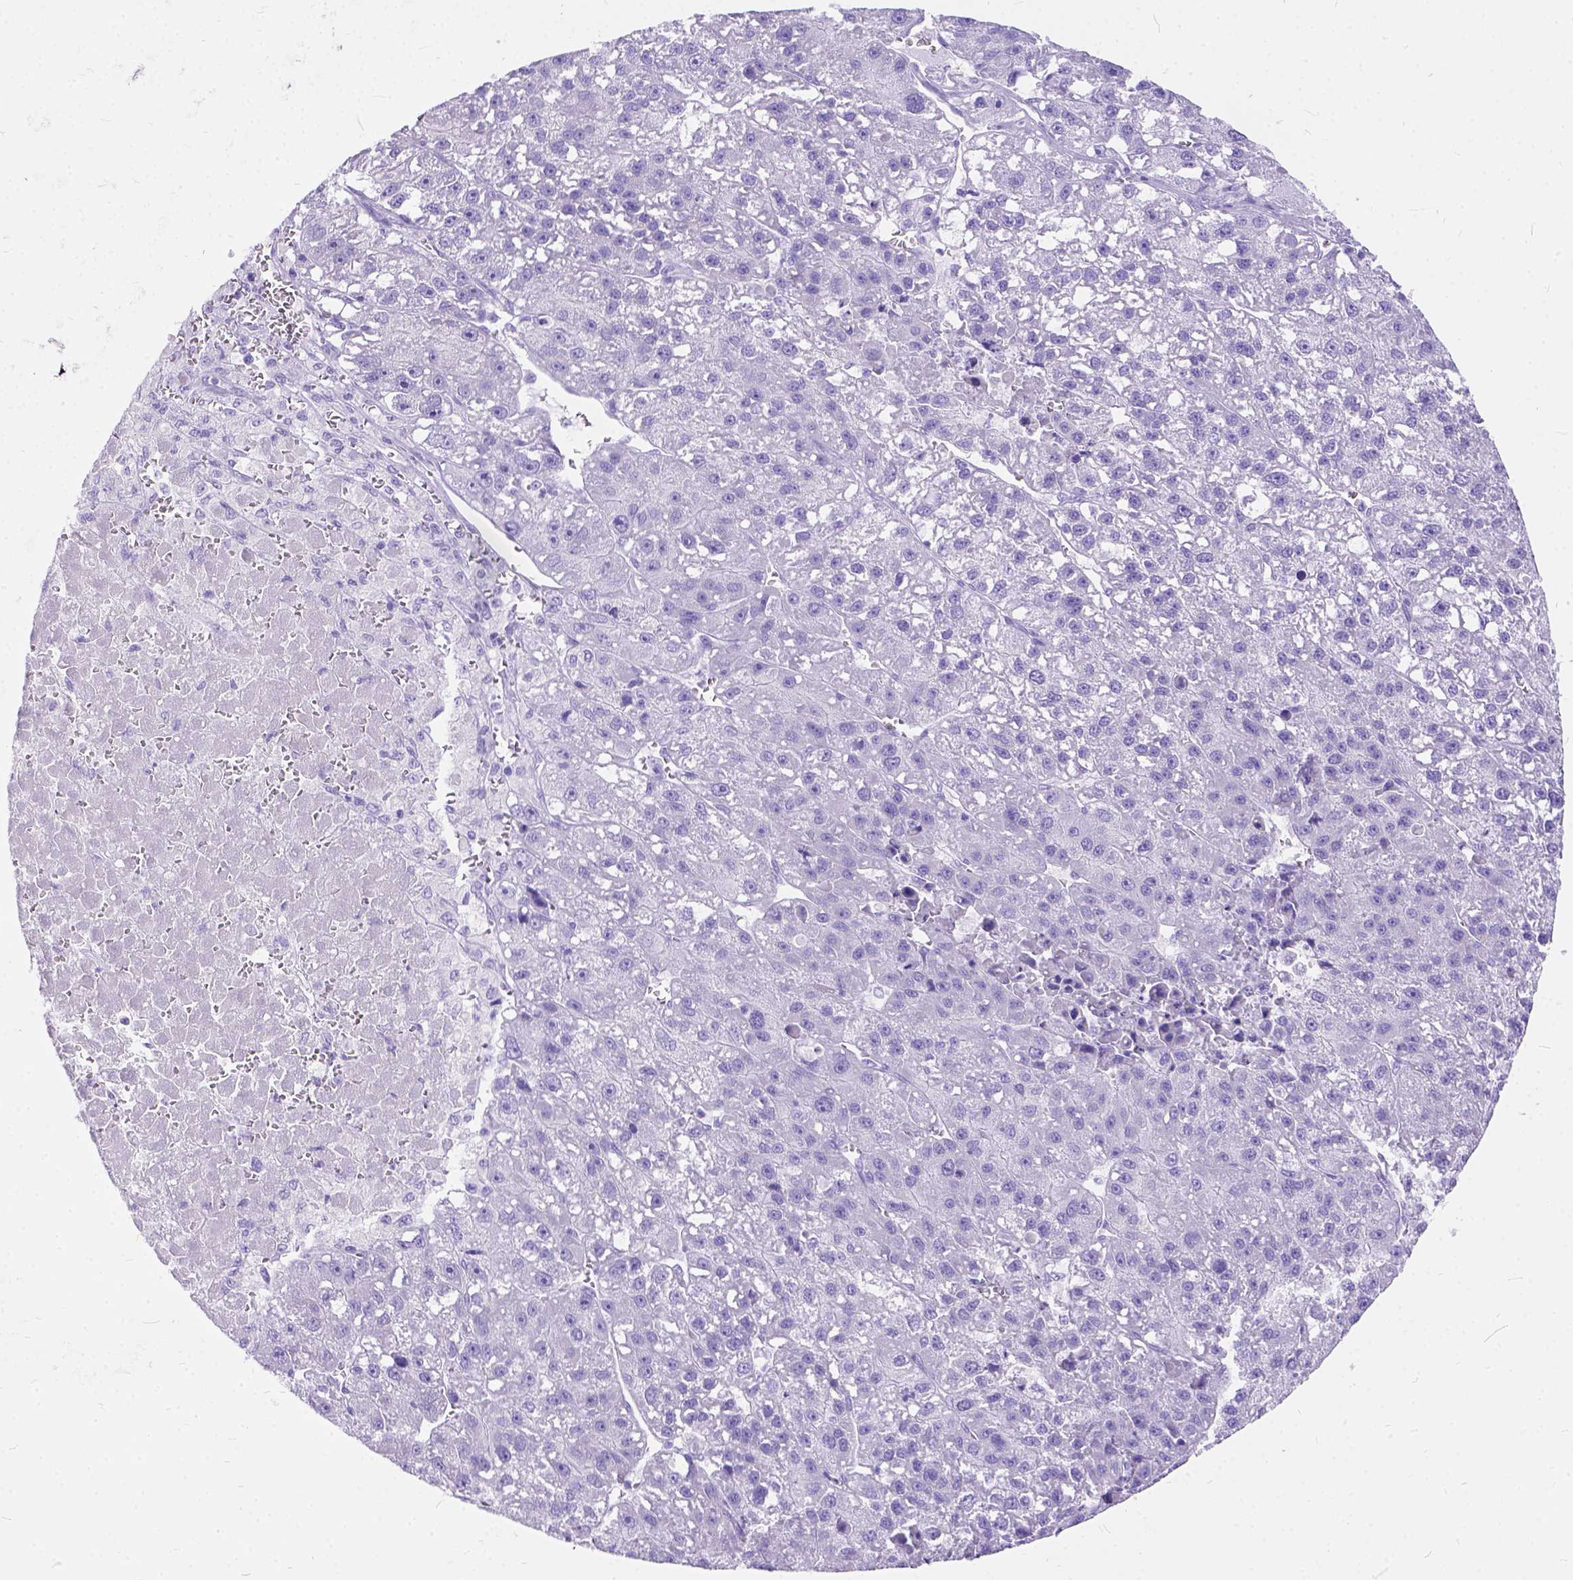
{"staining": {"intensity": "negative", "quantity": "none", "location": "none"}, "tissue": "liver cancer", "cell_type": "Tumor cells", "image_type": "cancer", "snomed": [{"axis": "morphology", "description": "Carcinoma, Hepatocellular, NOS"}, {"axis": "topography", "description": "Liver"}], "caption": "Tumor cells show no significant expression in hepatocellular carcinoma (liver). (Brightfield microscopy of DAB (3,3'-diaminobenzidine) immunohistochemistry (IHC) at high magnification).", "gene": "C1QTNF3", "patient": {"sex": "female", "age": 70}}